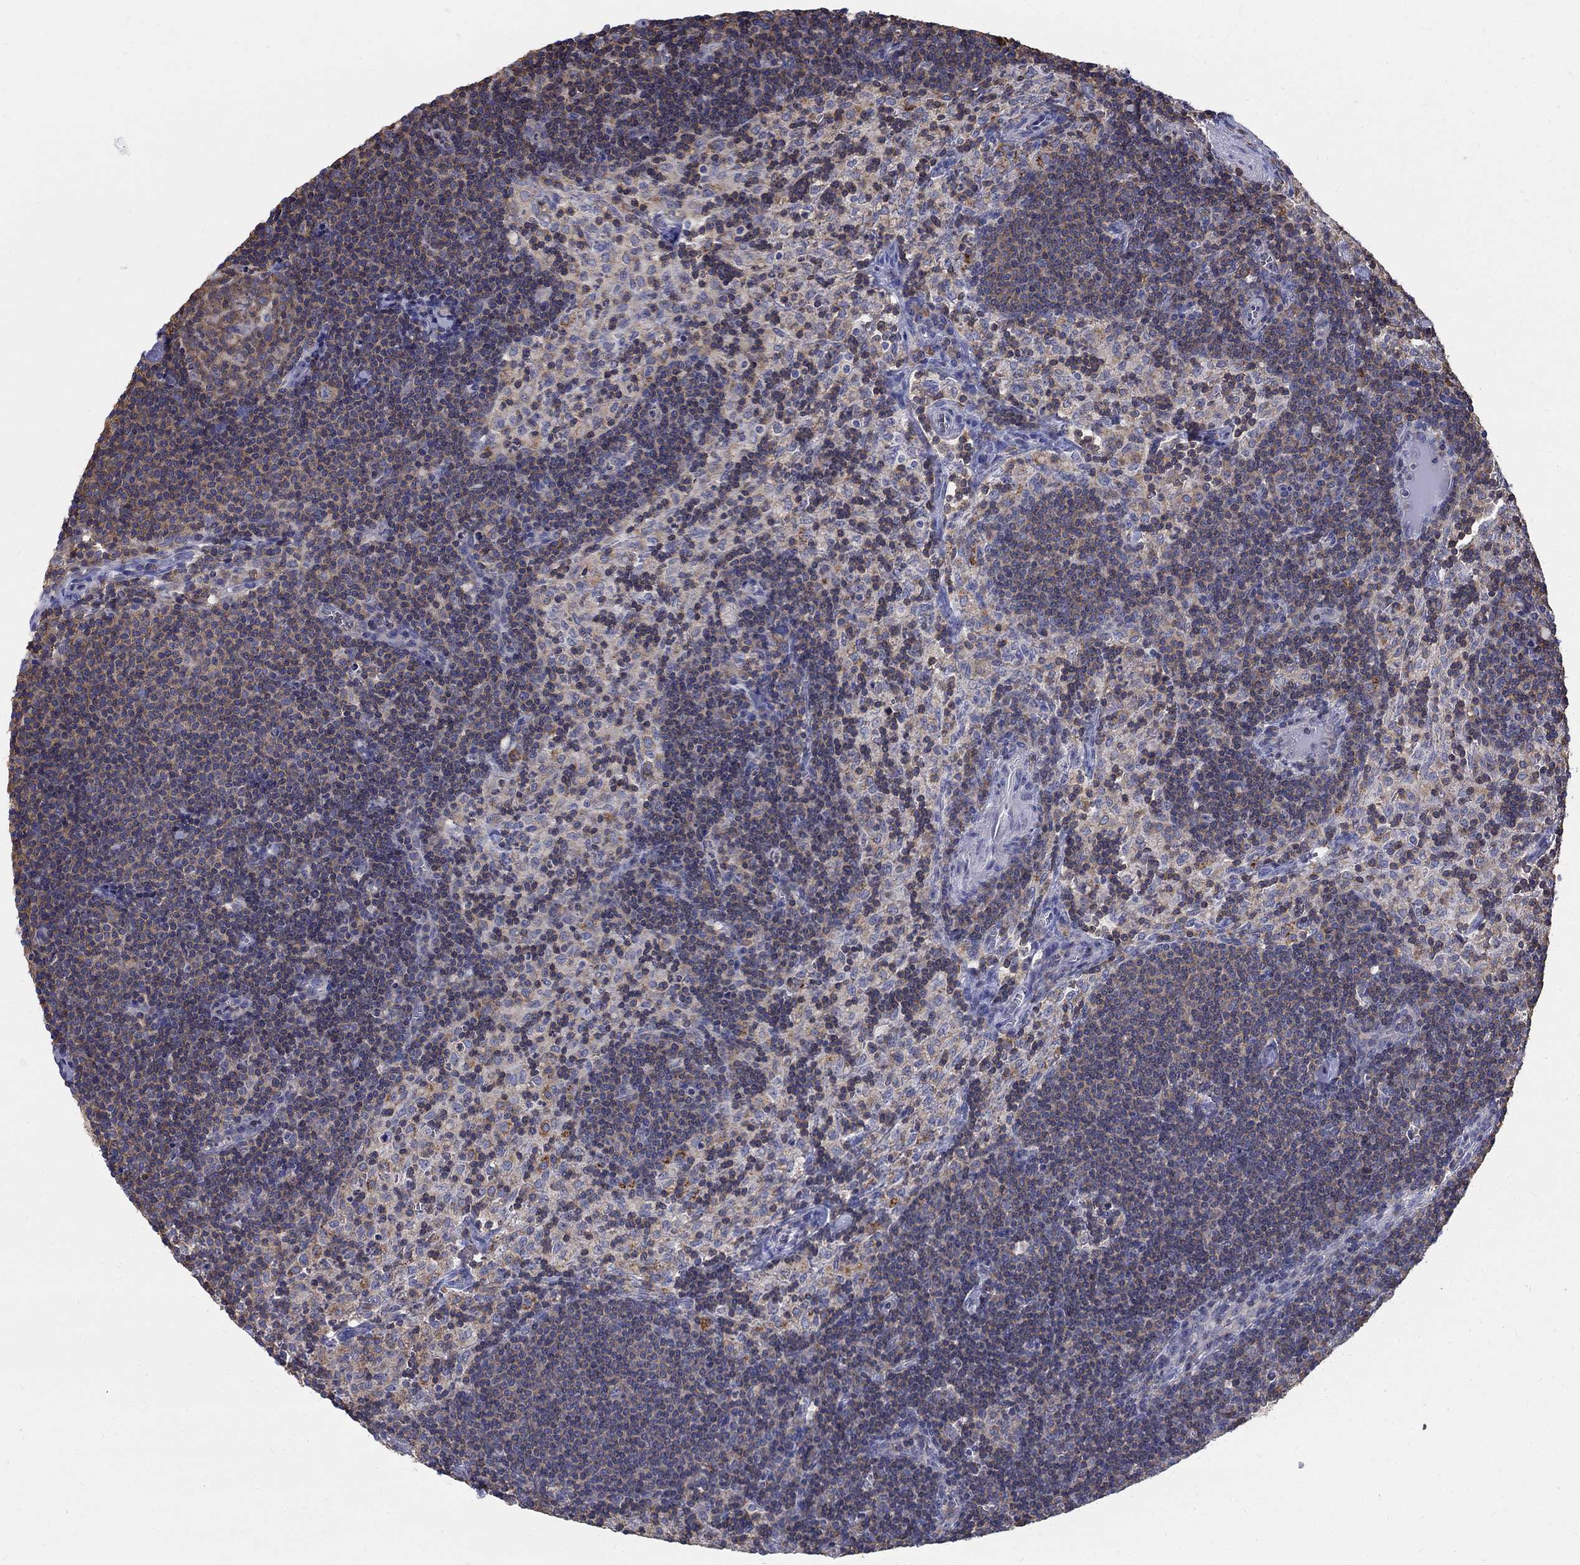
{"staining": {"intensity": "moderate", "quantity": "<25%", "location": "cytoplasmic/membranous"}, "tissue": "lymph node", "cell_type": "Germinal center cells", "image_type": "normal", "snomed": [{"axis": "morphology", "description": "Normal tissue, NOS"}, {"axis": "topography", "description": "Lymph node"}], "caption": "IHC staining of unremarkable lymph node, which displays low levels of moderate cytoplasmic/membranous expression in approximately <25% of germinal center cells indicating moderate cytoplasmic/membranous protein staining. The staining was performed using DAB (brown) for protein detection and nuclei were counterstained in hematoxylin (blue).", "gene": "AGAP2", "patient": {"sex": "female", "age": 34}}